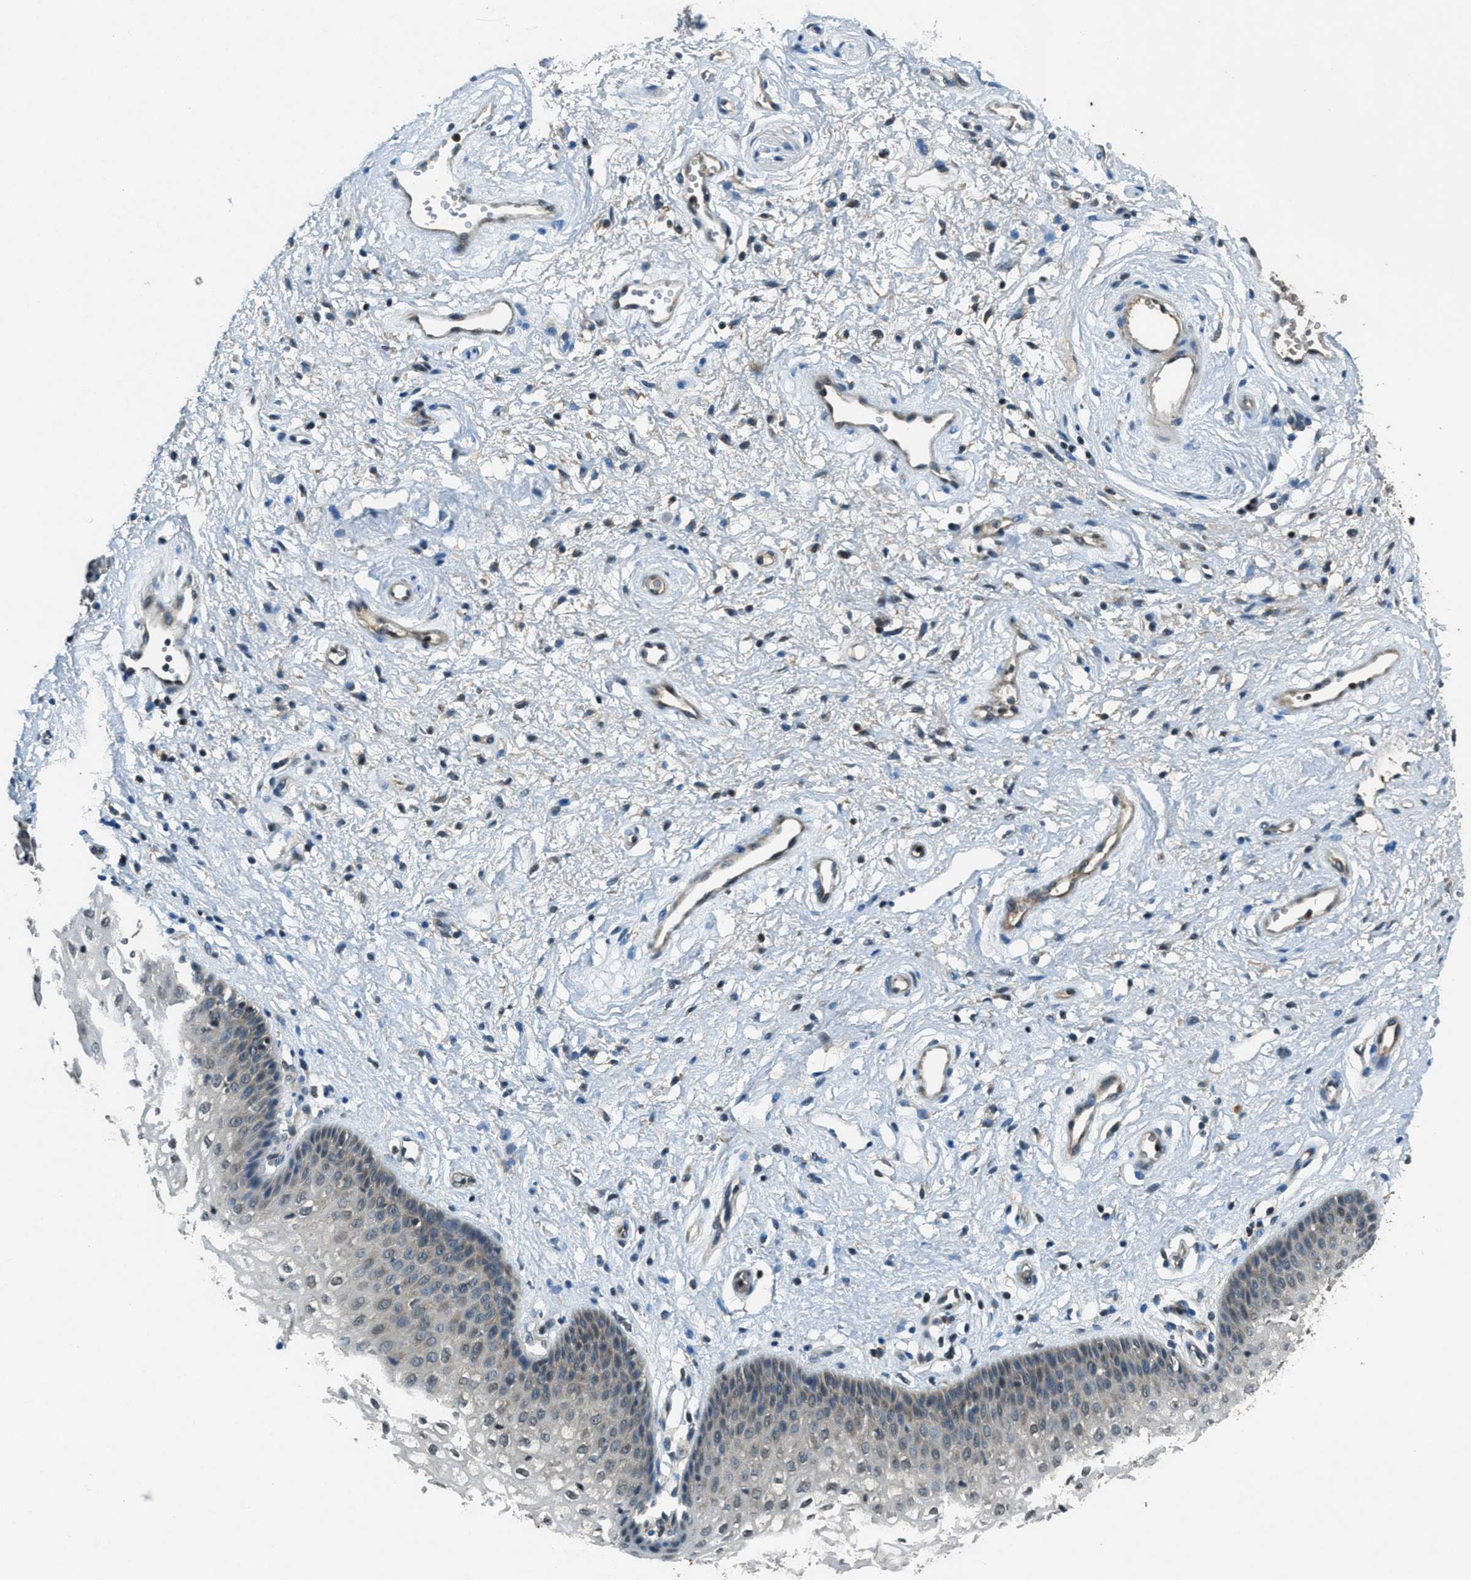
{"staining": {"intensity": "weak", "quantity": "<25%", "location": "cytoplasmic/membranous"}, "tissue": "vagina", "cell_type": "Squamous epithelial cells", "image_type": "normal", "snomed": [{"axis": "morphology", "description": "Normal tissue, NOS"}, {"axis": "topography", "description": "Vagina"}], "caption": "Histopathology image shows no protein expression in squamous epithelial cells of unremarkable vagina. Nuclei are stained in blue.", "gene": "DUSP6", "patient": {"sex": "female", "age": 34}}